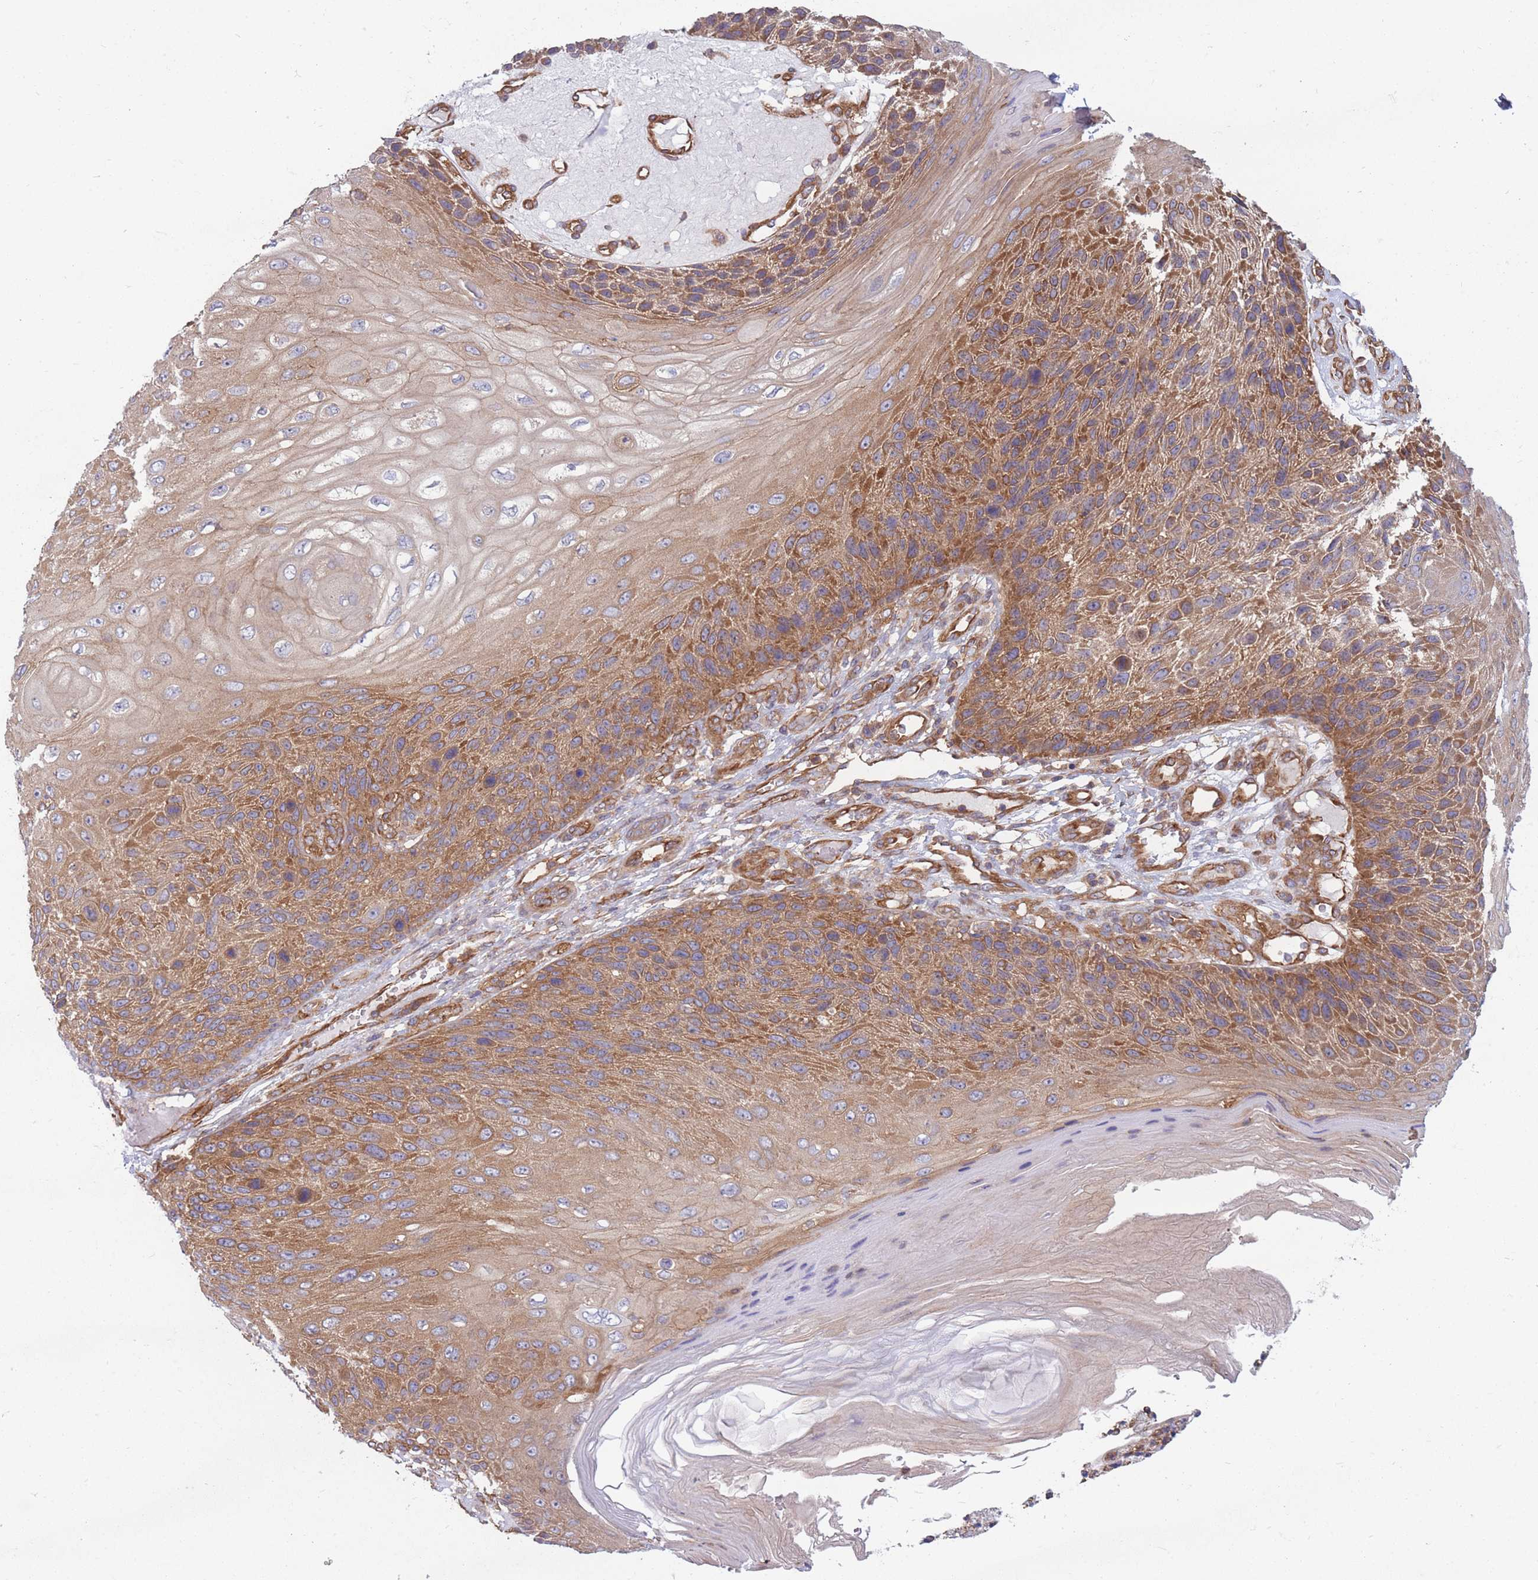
{"staining": {"intensity": "moderate", "quantity": ">75%", "location": "cytoplasmic/membranous"}, "tissue": "skin cancer", "cell_type": "Tumor cells", "image_type": "cancer", "snomed": [{"axis": "morphology", "description": "Squamous cell carcinoma, NOS"}, {"axis": "topography", "description": "Skin"}], "caption": "About >75% of tumor cells in skin squamous cell carcinoma display moderate cytoplasmic/membranous protein positivity as visualized by brown immunohistochemical staining.", "gene": "GGA1", "patient": {"sex": "female", "age": 88}}